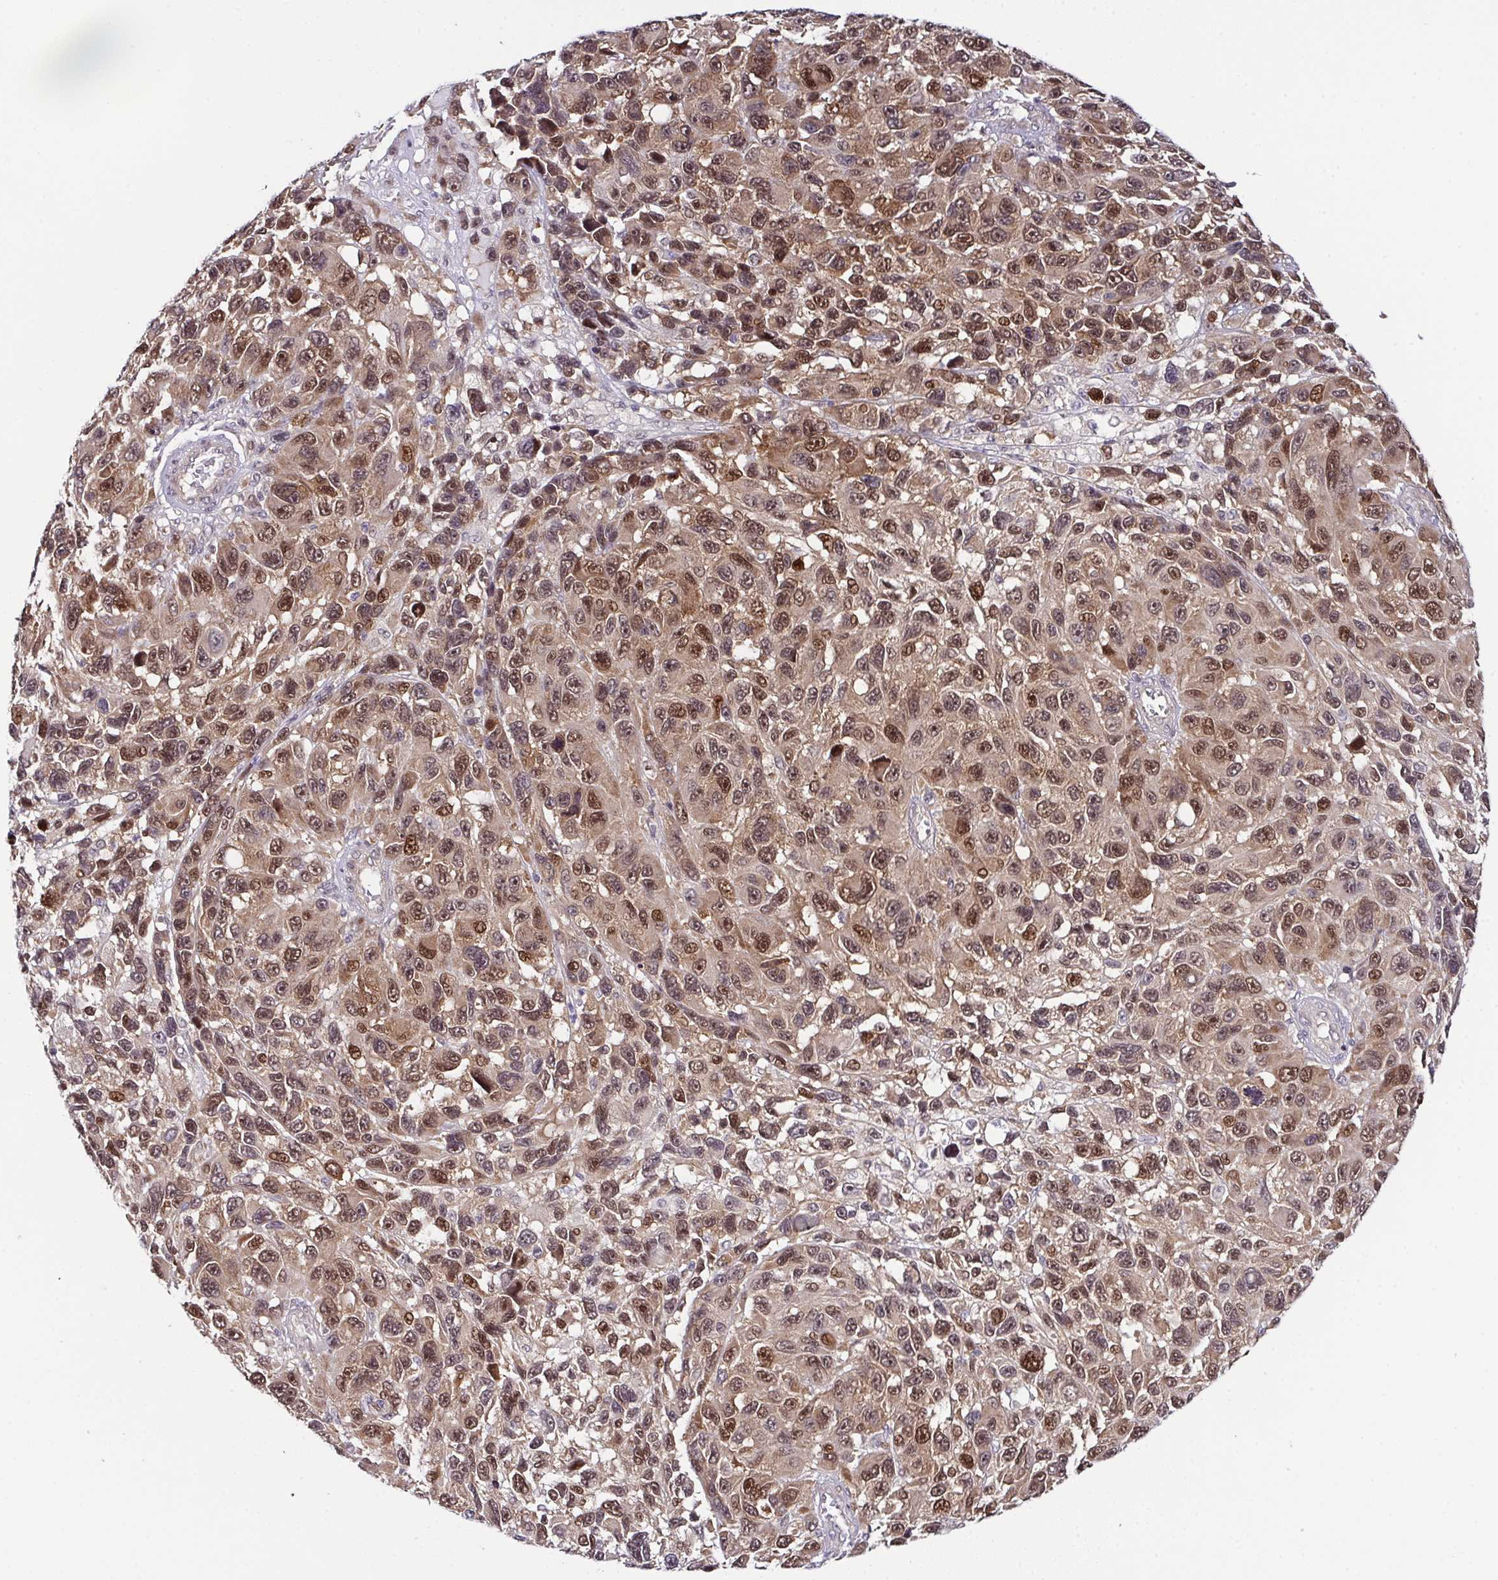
{"staining": {"intensity": "moderate", "quantity": ">75%", "location": "nuclear"}, "tissue": "melanoma", "cell_type": "Tumor cells", "image_type": "cancer", "snomed": [{"axis": "morphology", "description": "Malignant melanoma, NOS"}, {"axis": "topography", "description": "Skin"}], "caption": "This image reveals IHC staining of malignant melanoma, with medium moderate nuclear positivity in approximately >75% of tumor cells.", "gene": "DNAJB1", "patient": {"sex": "male", "age": 53}}